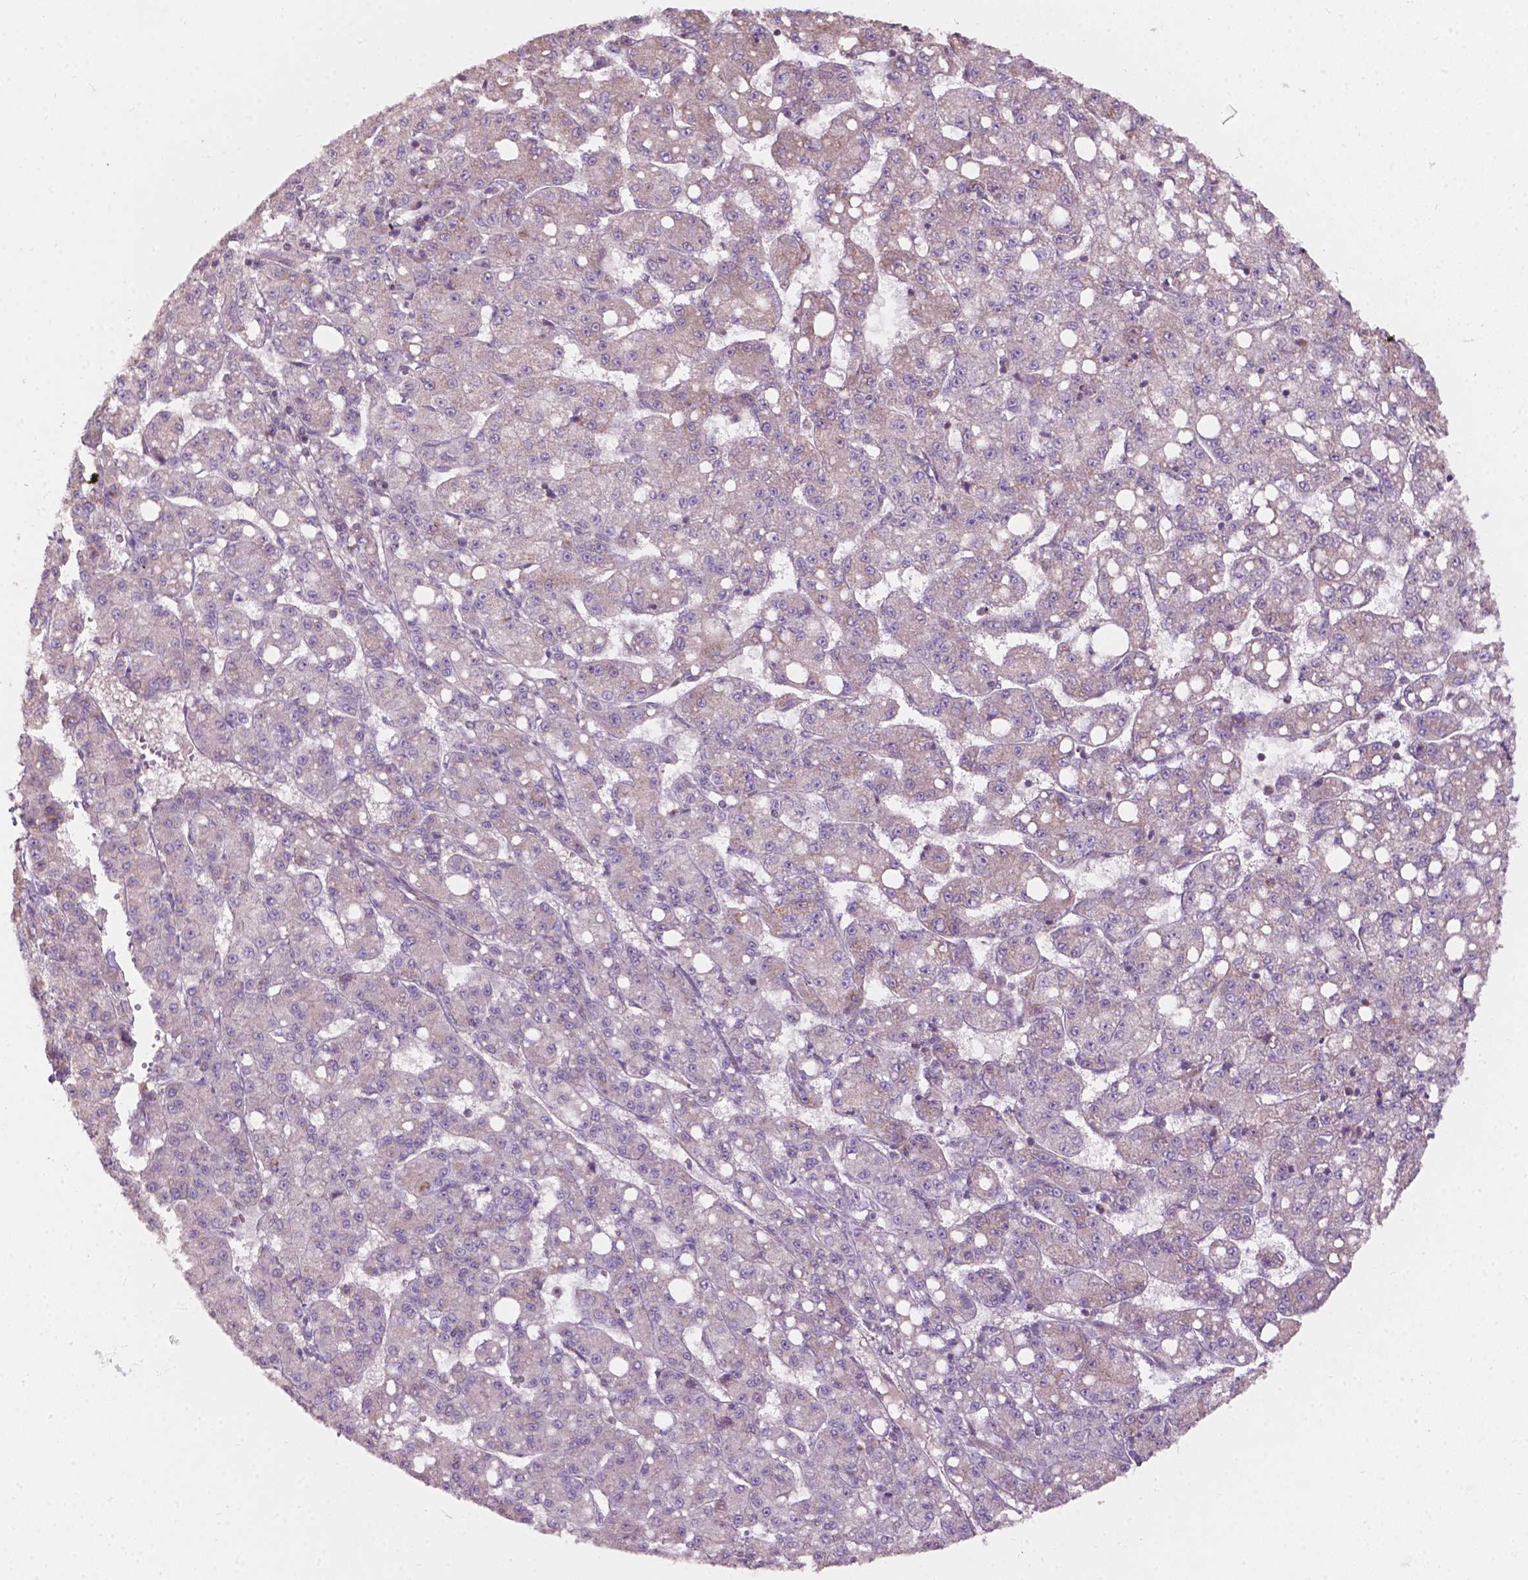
{"staining": {"intensity": "weak", "quantity": "25%-75%", "location": "cytoplasmic/membranous"}, "tissue": "liver cancer", "cell_type": "Tumor cells", "image_type": "cancer", "snomed": [{"axis": "morphology", "description": "Carcinoma, Hepatocellular, NOS"}, {"axis": "topography", "description": "Liver"}], "caption": "A micrograph of liver hepatocellular carcinoma stained for a protein shows weak cytoplasmic/membranous brown staining in tumor cells.", "gene": "NDUFA10", "patient": {"sex": "female", "age": 65}}